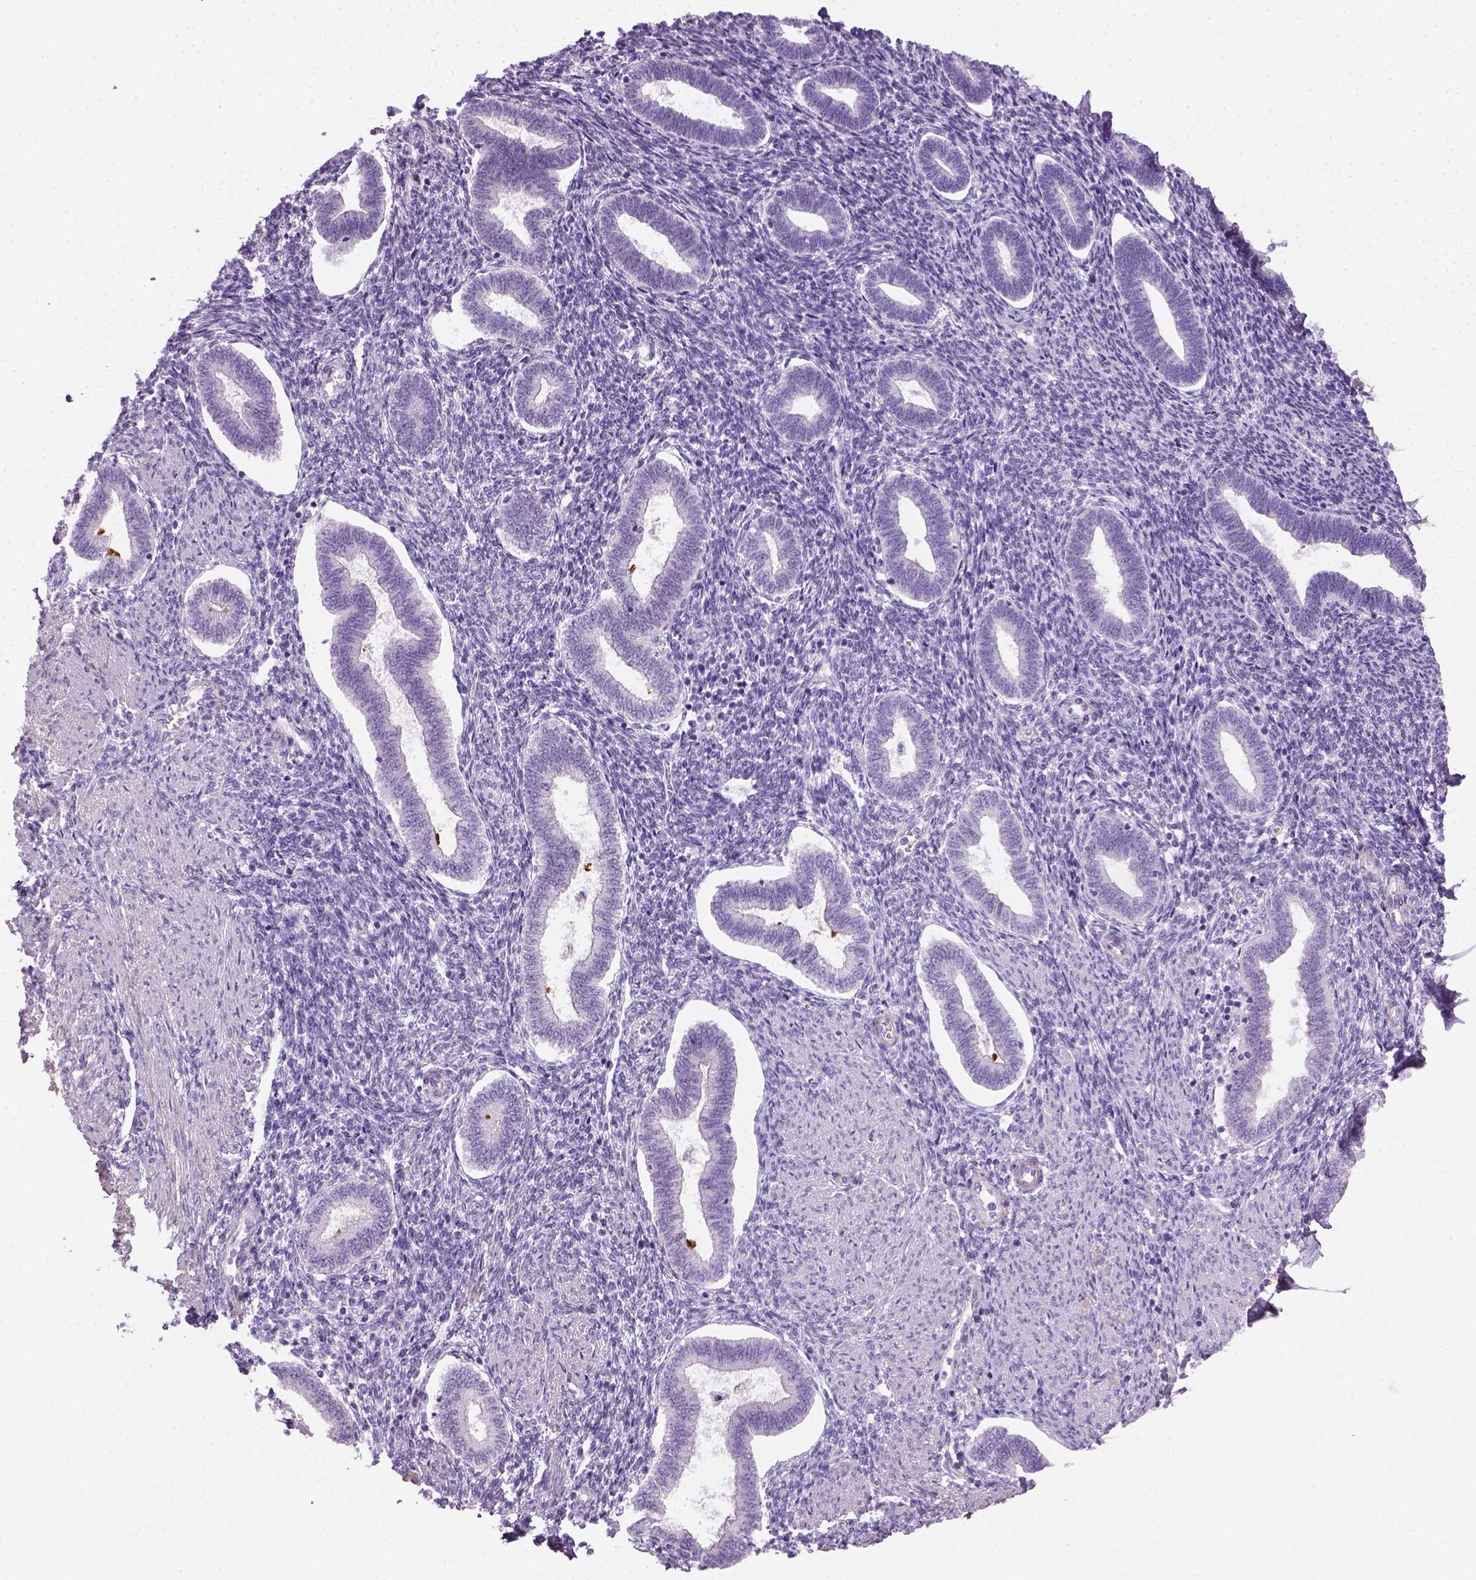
{"staining": {"intensity": "negative", "quantity": "none", "location": "none"}, "tissue": "endometrium", "cell_type": "Cells in endometrial stroma", "image_type": "normal", "snomed": [{"axis": "morphology", "description": "Normal tissue, NOS"}, {"axis": "topography", "description": "Endometrium"}], "caption": "The immunohistochemistry photomicrograph has no significant positivity in cells in endometrial stroma of endometrium. Brightfield microscopy of immunohistochemistry (IHC) stained with DAB (brown) and hematoxylin (blue), captured at high magnification.", "gene": "FAM161A", "patient": {"sex": "female", "age": 42}}